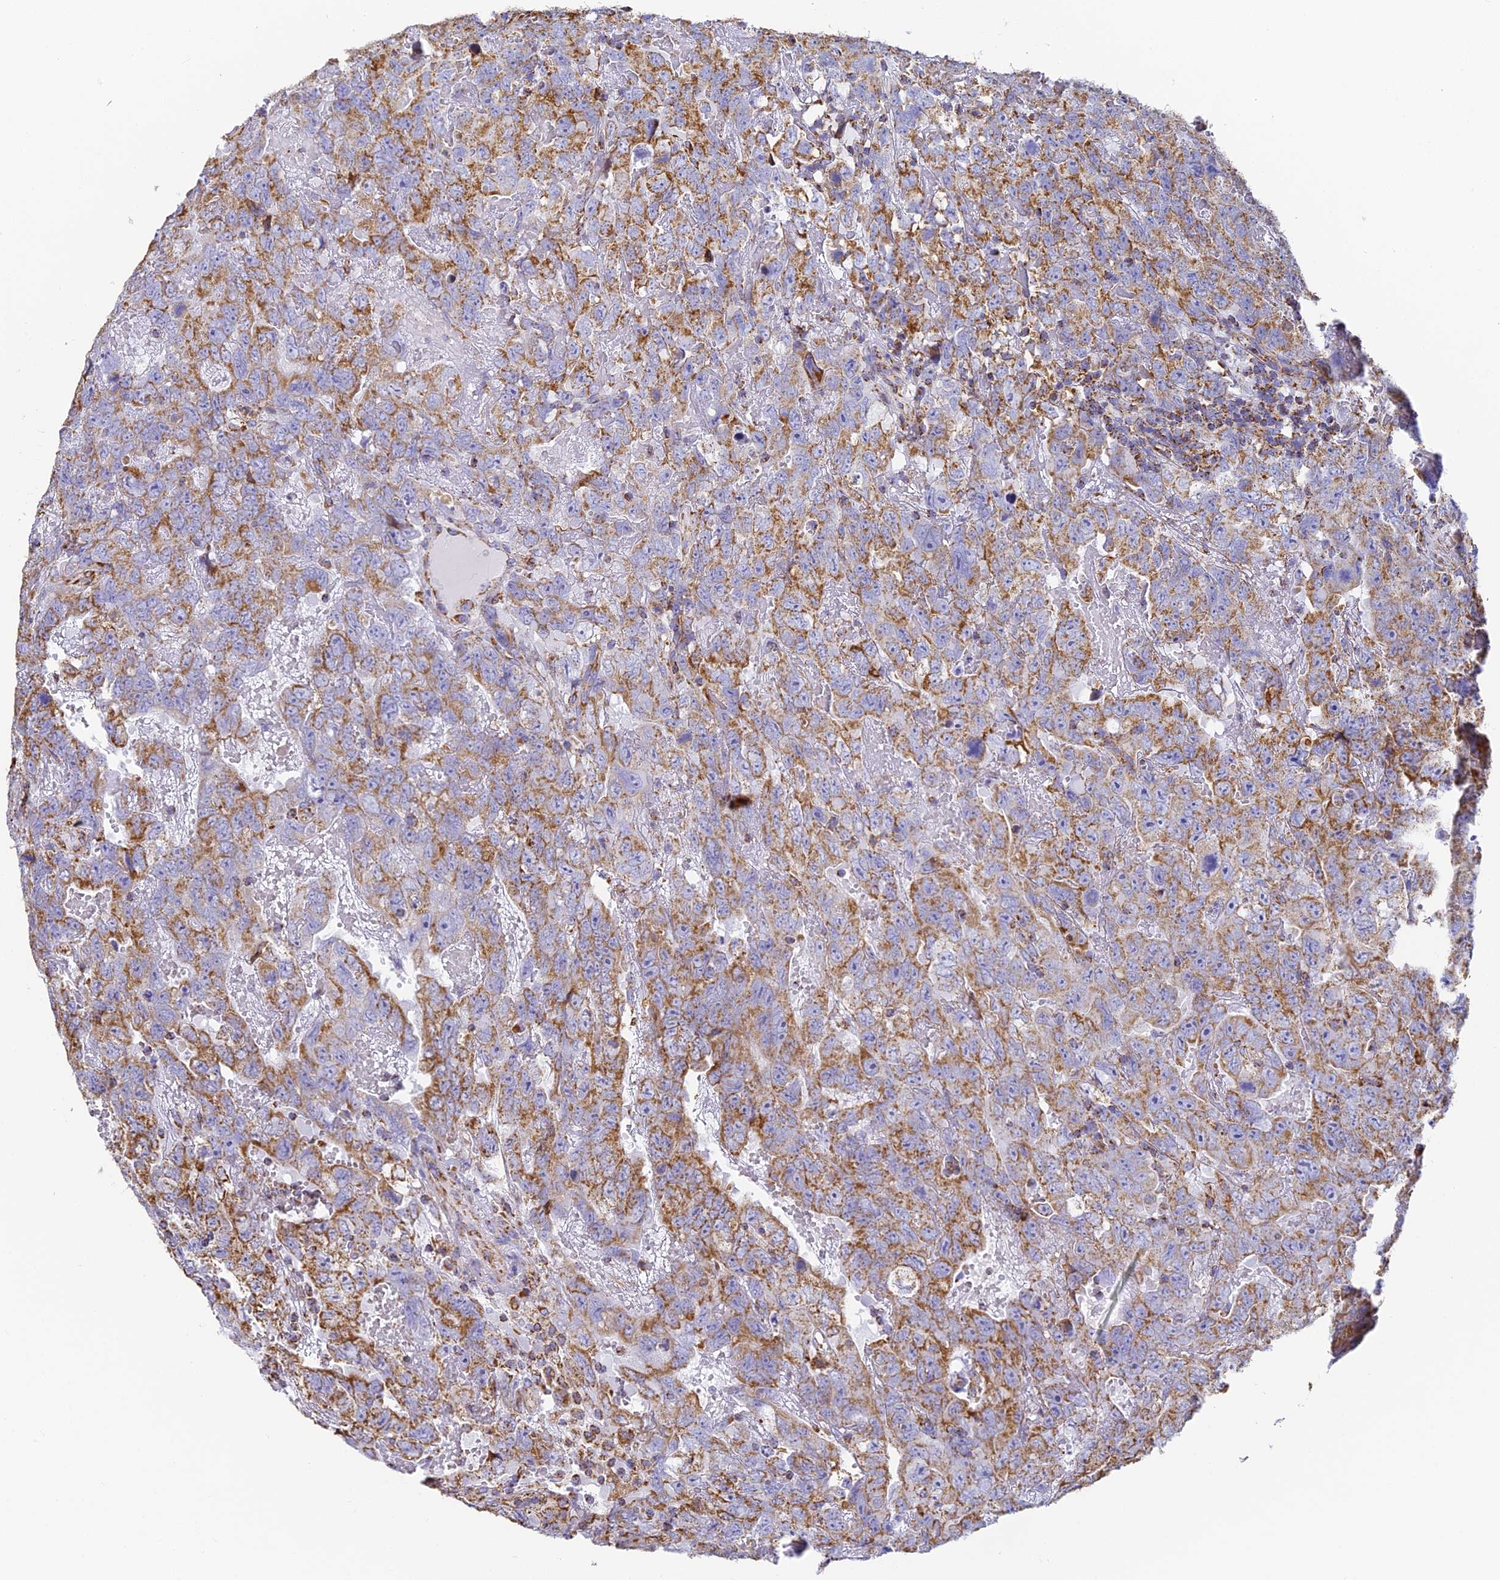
{"staining": {"intensity": "moderate", "quantity": ">75%", "location": "cytoplasmic/membranous"}, "tissue": "testis cancer", "cell_type": "Tumor cells", "image_type": "cancer", "snomed": [{"axis": "morphology", "description": "Carcinoma, Embryonal, NOS"}, {"axis": "topography", "description": "Testis"}], "caption": "The image reveals staining of embryonal carcinoma (testis), revealing moderate cytoplasmic/membranous protein staining (brown color) within tumor cells. The staining was performed using DAB, with brown indicating positive protein expression. Nuclei are stained blue with hematoxylin.", "gene": "COX6C", "patient": {"sex": "male", "age": 45}}